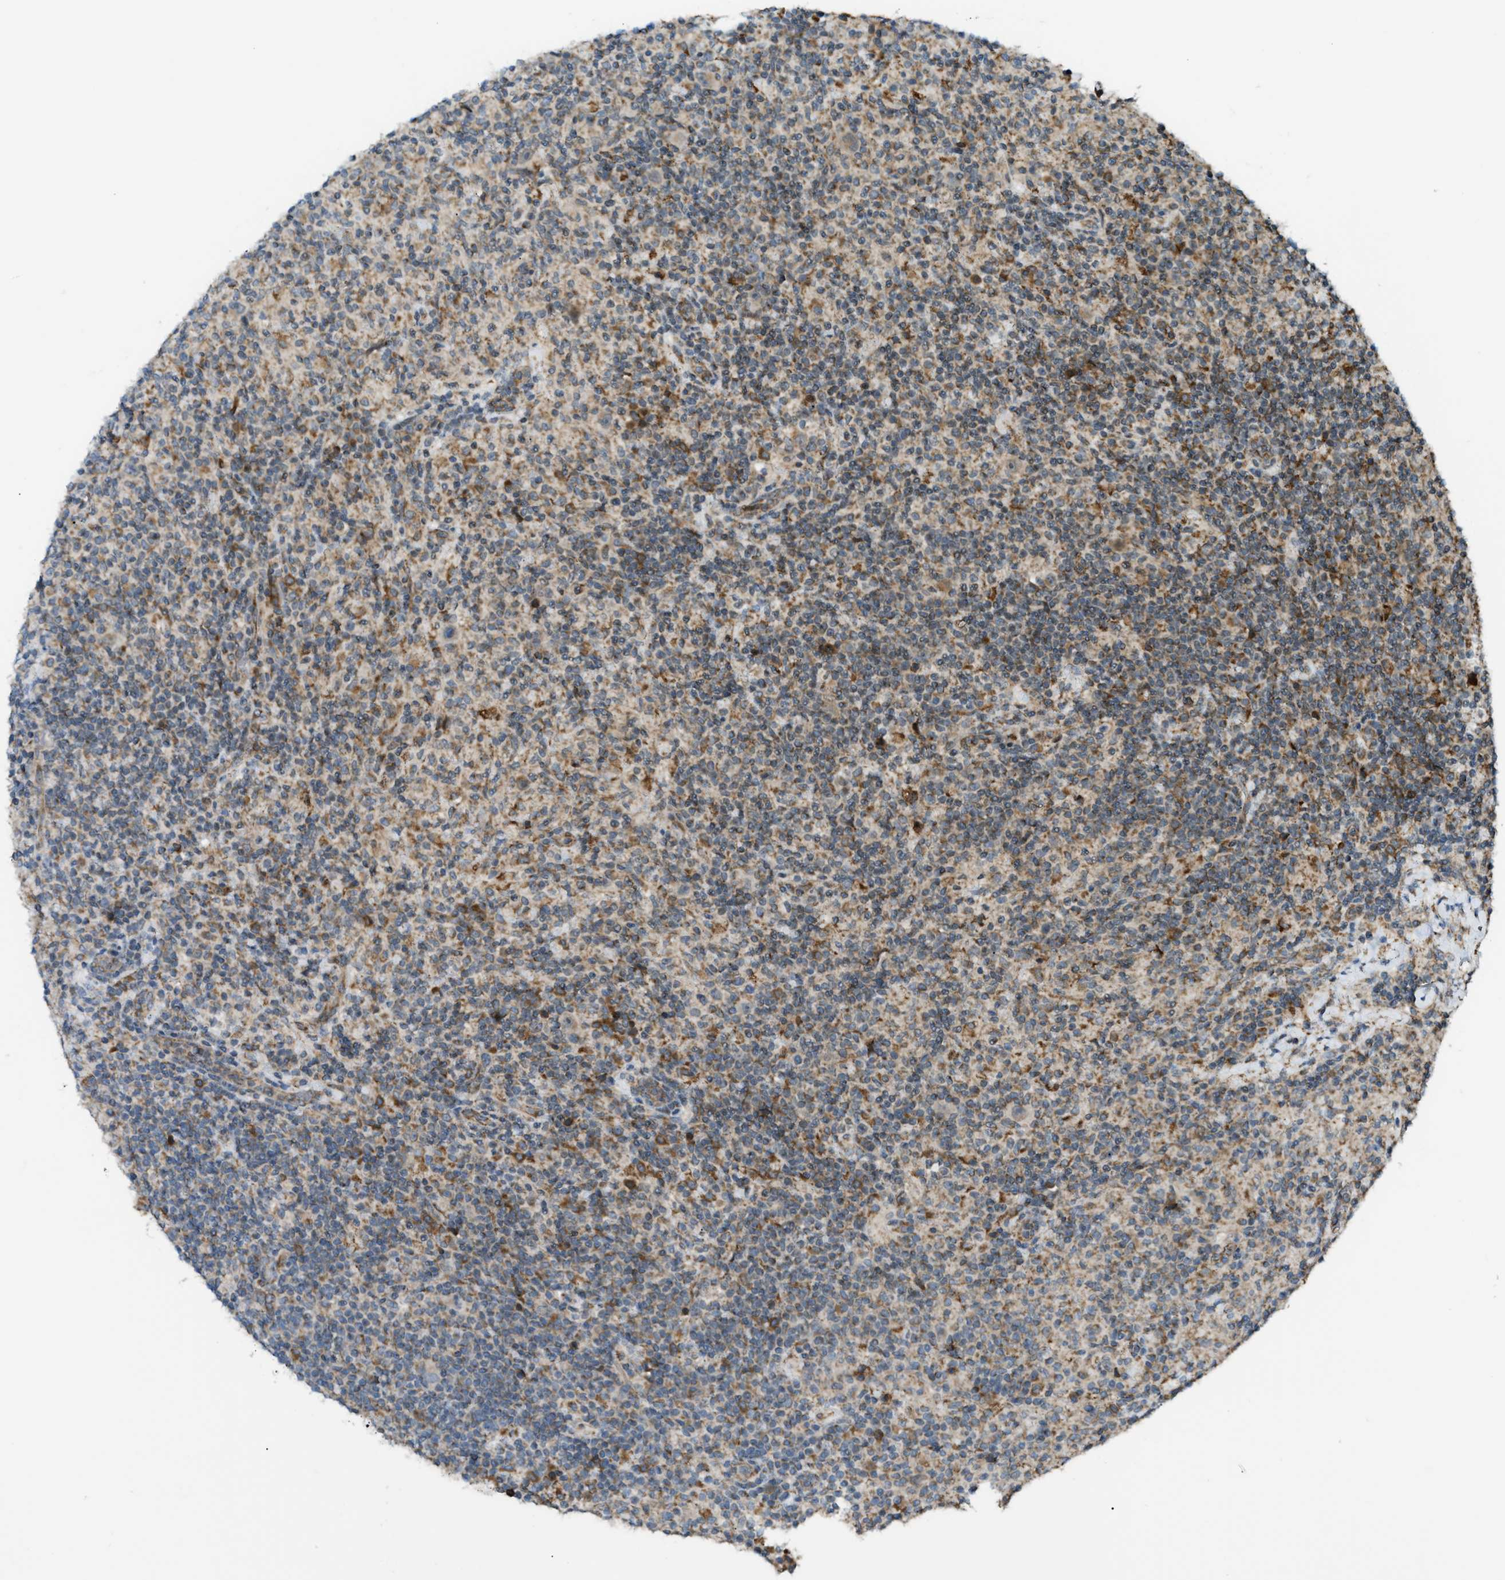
{"staining": {"intensity": "moderate", "quantity": "<25%", "location": "cytoplasmic/membranous"}, "tissue": "lymphoma", "cell_type": "Tumor cells", "image_type": "cancer", "snomed": [{"axis": "morphology", "description": "Hodgkin's disease, NOS"}, {"axis": "topography", "description": "Lymph node"}], "caption": "This micrograph demonstrates Hodgkin's disease stained with immunohistochemistry to label a protein in brown. The cytoplasmic/membranous of tumor cells show moderate positivity for the protein. Nuclei are counter-stained blue.", "gene": "CCDC186", "patient": {"sex": "male", "age": 70}}